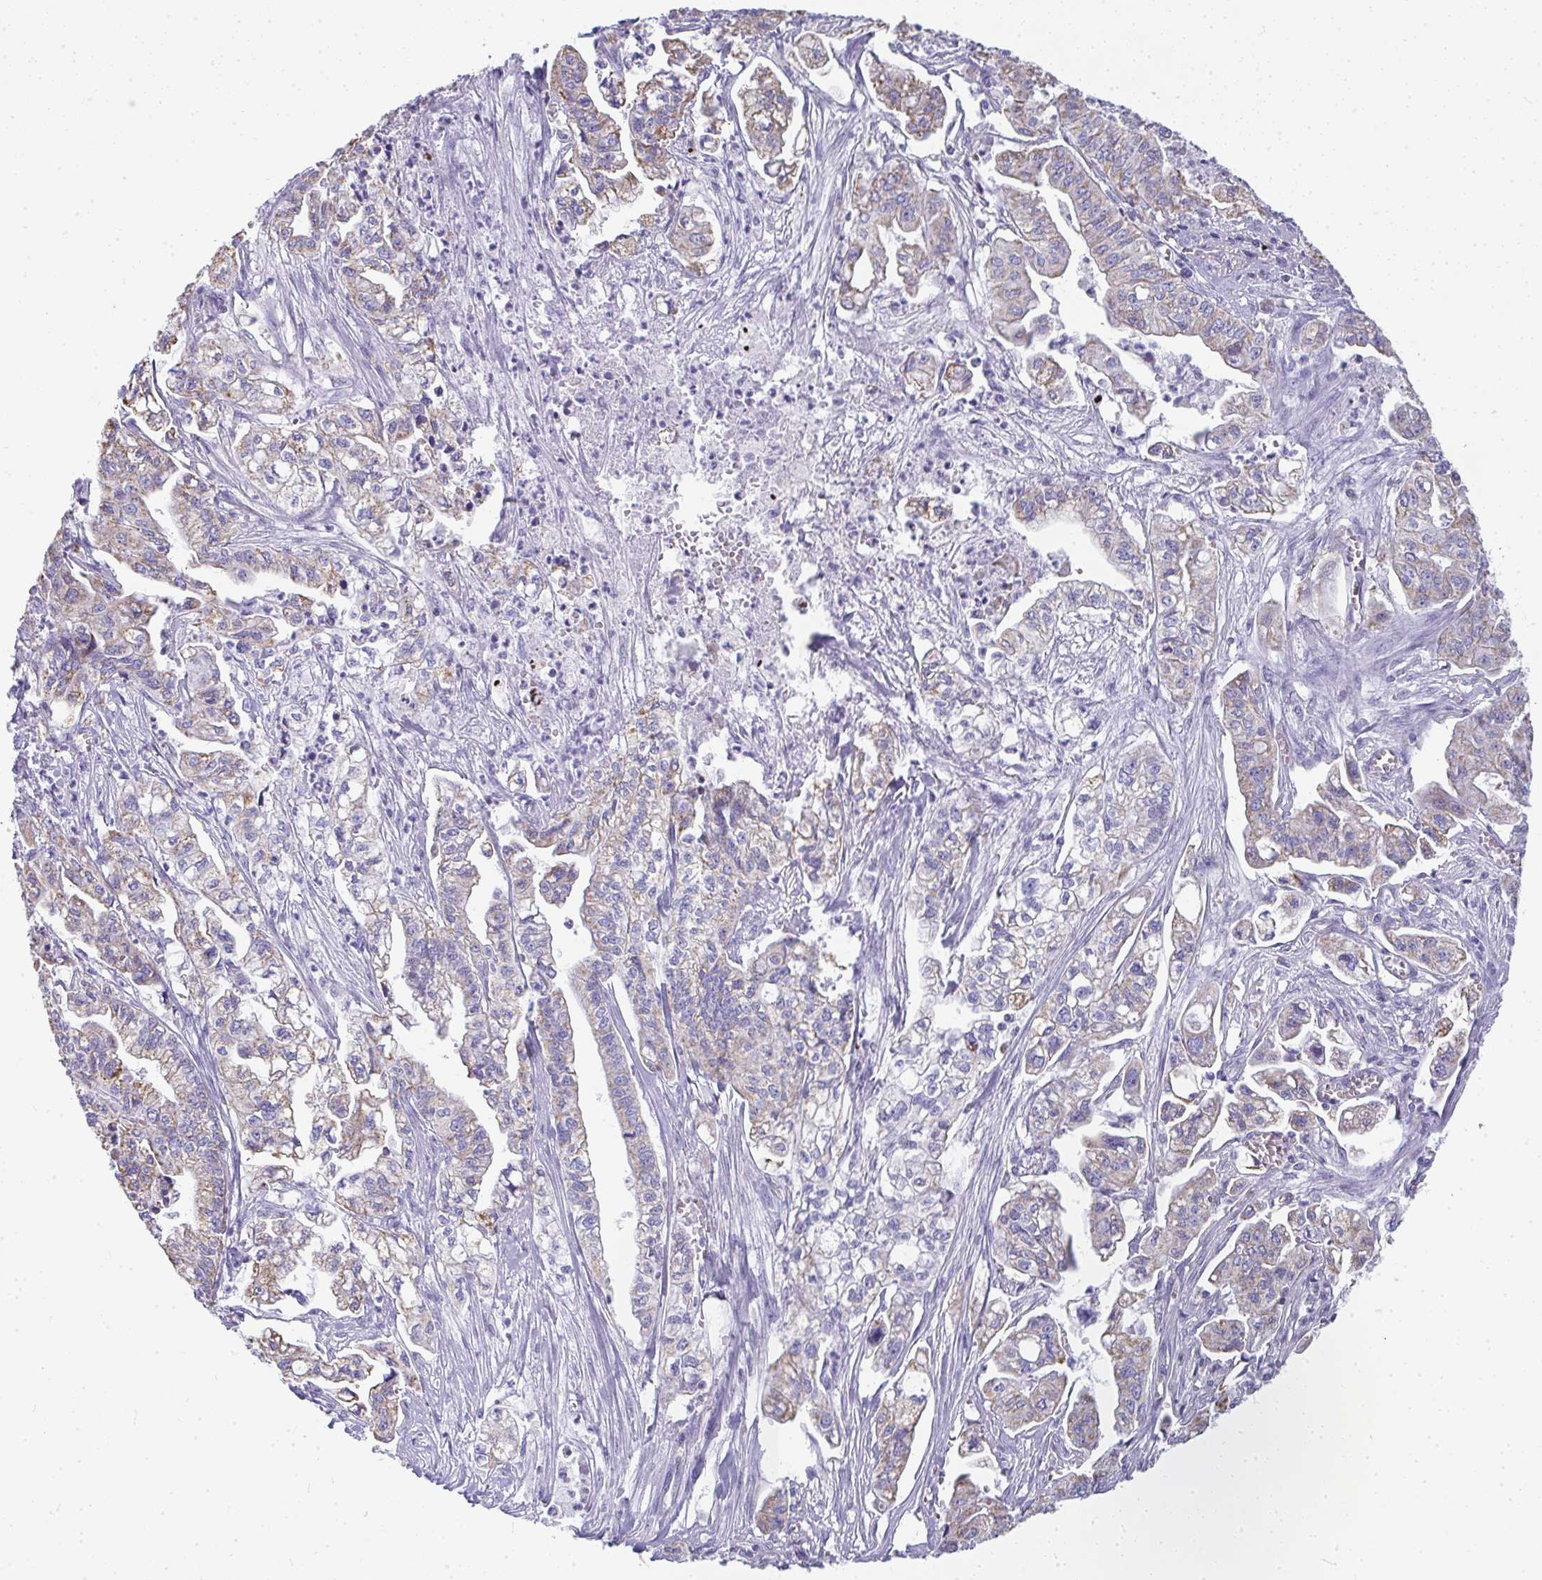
{"staining": {"intensity": "weak", "quantity": "25%-75%", "location": "cytoplasmic/membranous"}, "tissue": "pancreatic cancer", "cell_type": "Tumor cells", "image_type": "cancer", "snomed": [{"axis": "morphology", "description": "Adenocarcinoma, NOS"}, {"axis": "topography", "description": "Pancreas"}], "caption": "Immunohistochemistry (IHC) image of neoplastic tissue: pancreatic cancer (adenocarcinoma) stained using IHC reveals low levels of weak protein expression localized specifically in the cytoplasmic/membranous of tumor cells, appearing as a cytoplasmic/membranous brown color.", "gene": "SLC6A1", "patient": {"sex": "male", "age": 68}}